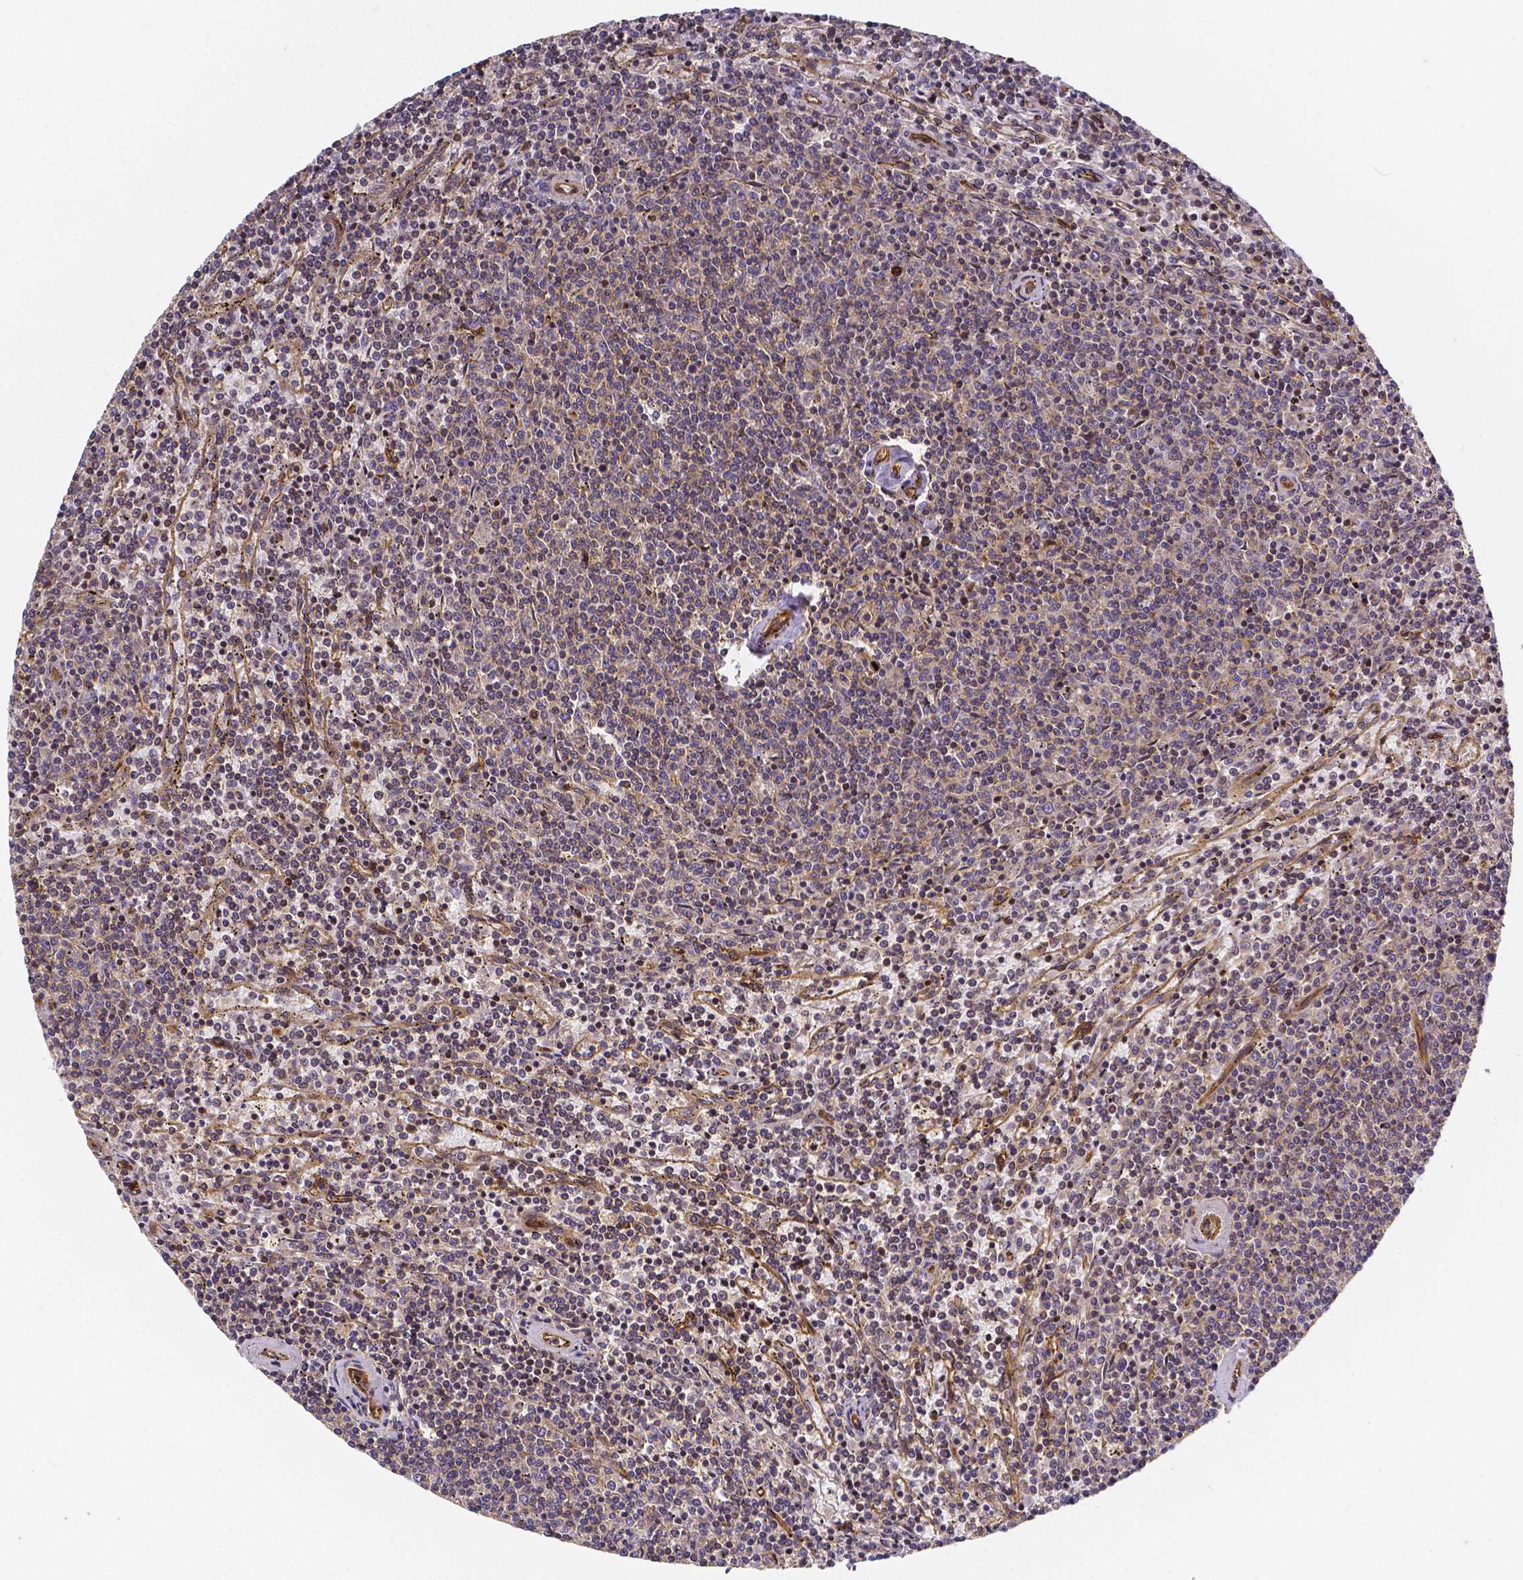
{"staining": {"intensity": "weak", "quantity": ">75%", "location": "cytoplasmic/membranous"}, "tissue": "lymphoma", "cell_type": "Tumor cells", "image_type": "cancer", "snomed": [{"axis": "morphology", "description": "Malignant lymphoma, non-Hodgkin's type, Low grade"}, {"axis": "topography", "description": "Spleen"}], "caption": "Human lymphoma stained with a protein marker reveals weak staining in tumor cells.", "gene": "CLINT1", "patient": {"sex": "female", "age": 50}}